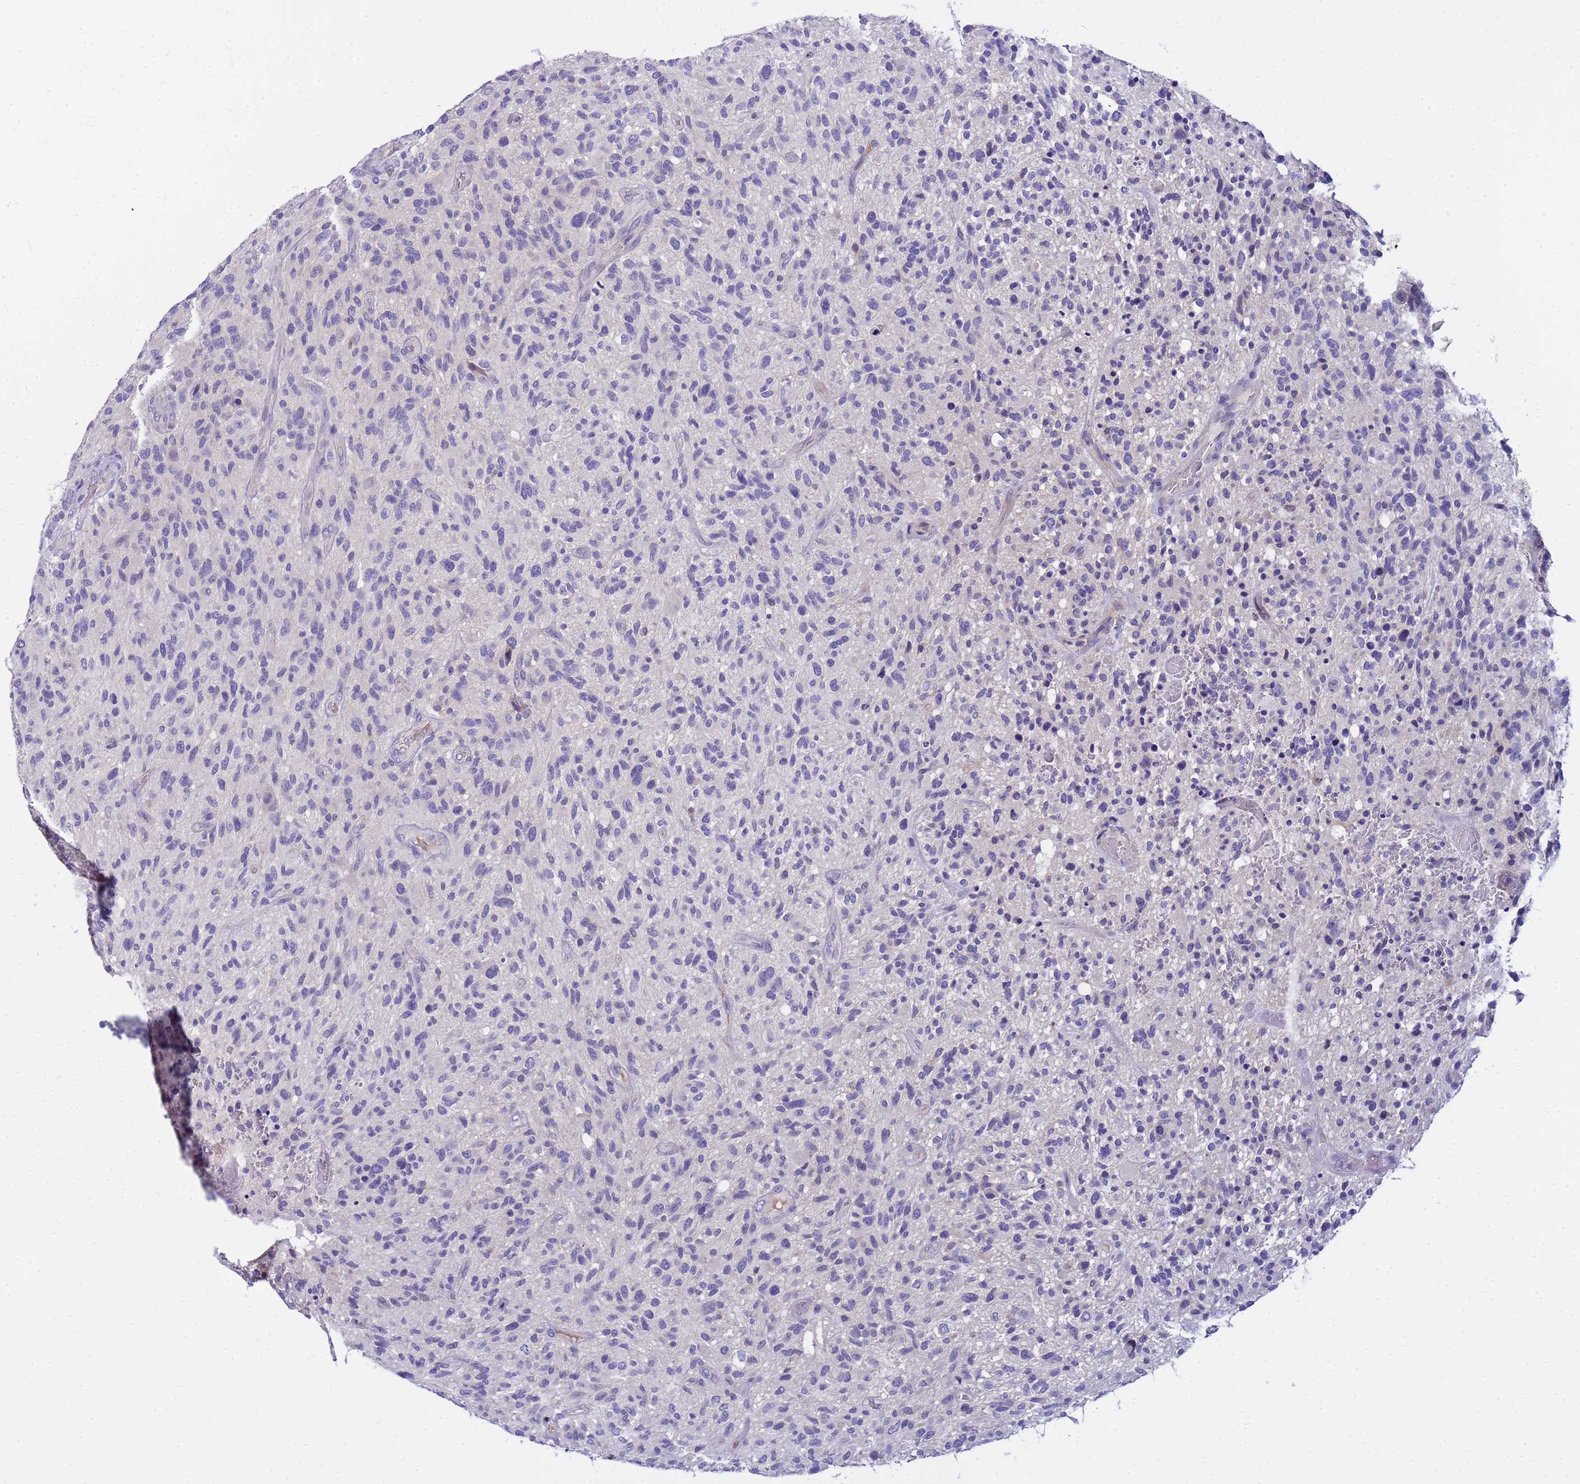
{"staining": {"intensity": "negative", "quantity": "none", "location": "none"}, "tissue": "glioma", "cell_type": "Tumor cells", "image_type": "cancer", "snomed": [{"axis": "morphology", "description": "Glioma, malignant, High grade"}, {"axis": "topography", "description": "Brain"}], "caption": "This histopathology image is of malignant high-grade glioma stained with immunohistochemistry to label a protein in brown with the nuclei are counter-stained blue. There is no staining in tumor cells.", "gene": "DPRX", "patient": {"sex": "male", "age": 47}}